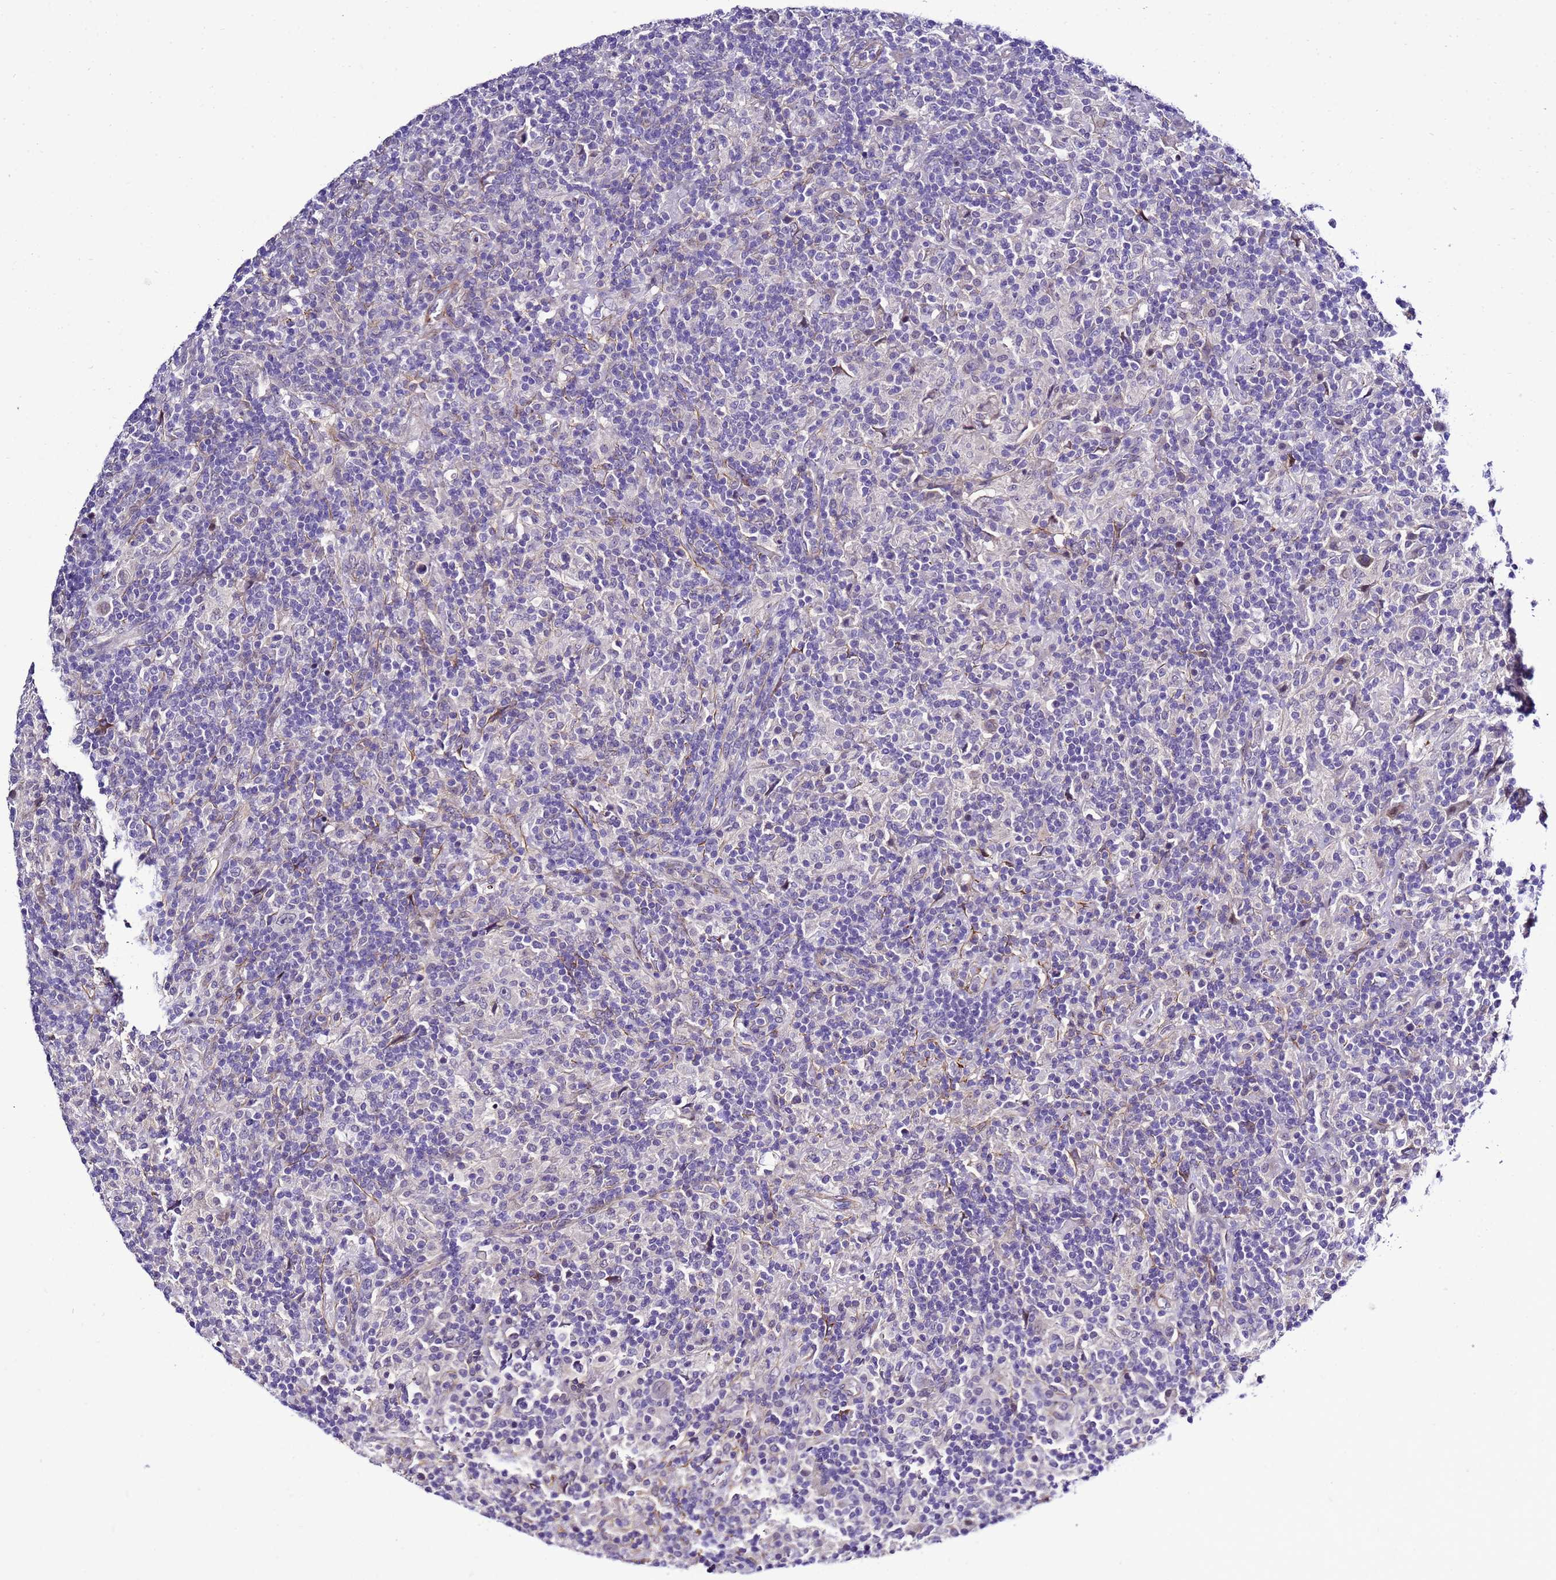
{"staining": {"intensity": "negative", "quantity": "none", "location": "none"}, "tissue": "lymphoma", "cell_type": "Tumor cells", "image_type": "cancer", "snomed": [{"axis": "morphology", "description": "Hodgkin's disease, NOS"}, {"axis": "topography", "description": "Lymph node"}], "caption": "A histopathology image of human lymphoma is negative for staining in tumor cells.", "gene": "GZF1", "patient": {"sex": "male", "age": 70}}